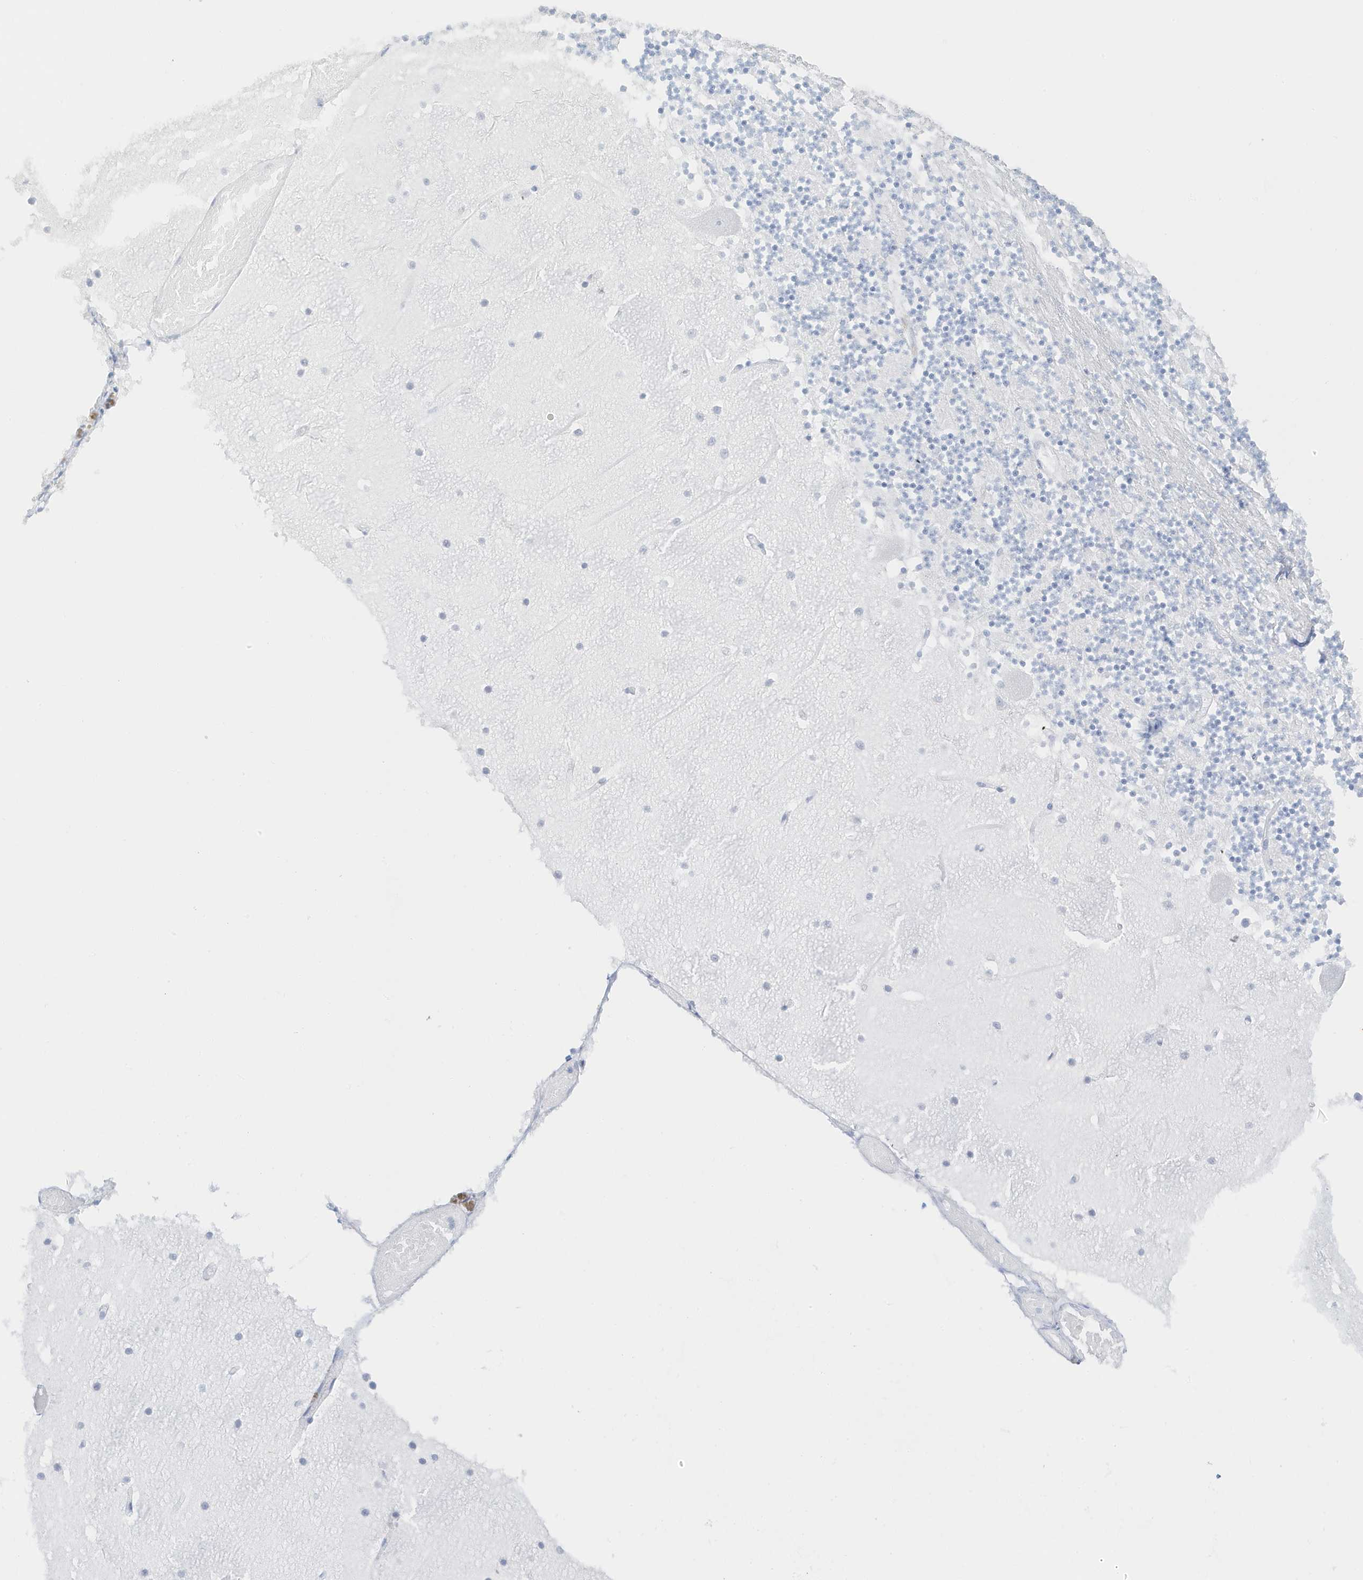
{"staining": {"intensity": "negative", "quantity": "none", "location": "none"}, "tissue": "cerebellum", "cell_type": "Cells in granular layer", "image_type": "normal", "snomed": [{"axis": "morphology", "description": "Normal tissue, NOS"}, {"axis": "topography", "description": "Cerebellum"}], "caption": "Cells in granular layer show no significant protein staining in normal cerebellum.", "gene": "SLC22A13", "patient": {"sex": "female", "age": 28}}